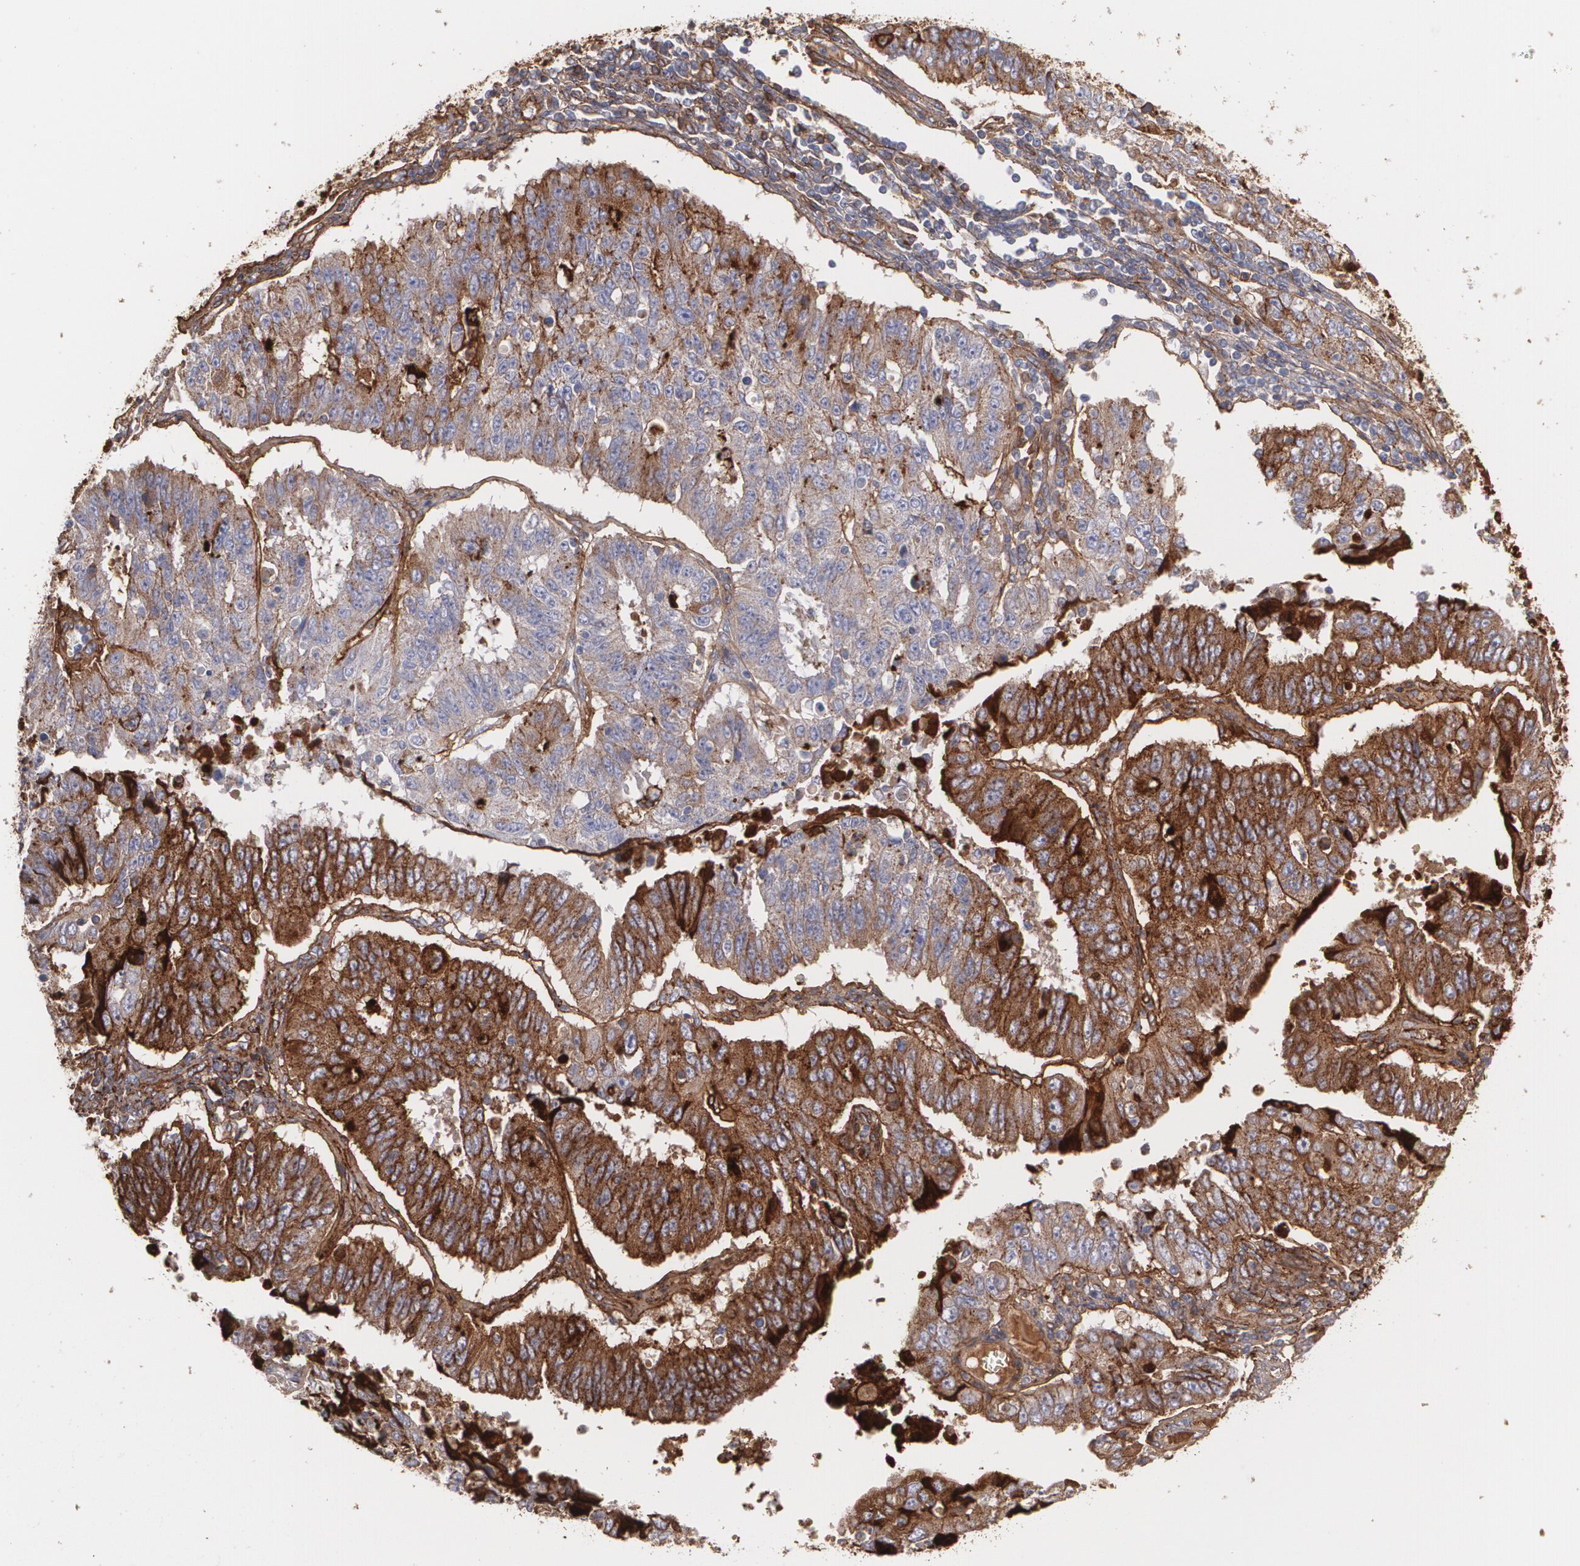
{"staining": {"intensity": "strong", "quantity": ">75%", "location": "cytoplasmic/membranous"}, "tissue": "endometrial cancer", "cell_type": "Tumor cells", "image_type": "cancer", "snomed": [{"axis": "morphology", "description": "Adenocarcinoma, NOS"}, {"axis": "topography", "description": "Endometrium"}], "caption": "This photomicrograph reveals immunohistochemistry (IHC) staining of endometrial cancer (adenocarcinoma), with high strong cytoplasmic/membranous positivity in approximately >75% of tumor cells.", "gene": "FBLN1", "patient": {"sex": "female", "age": 42}}